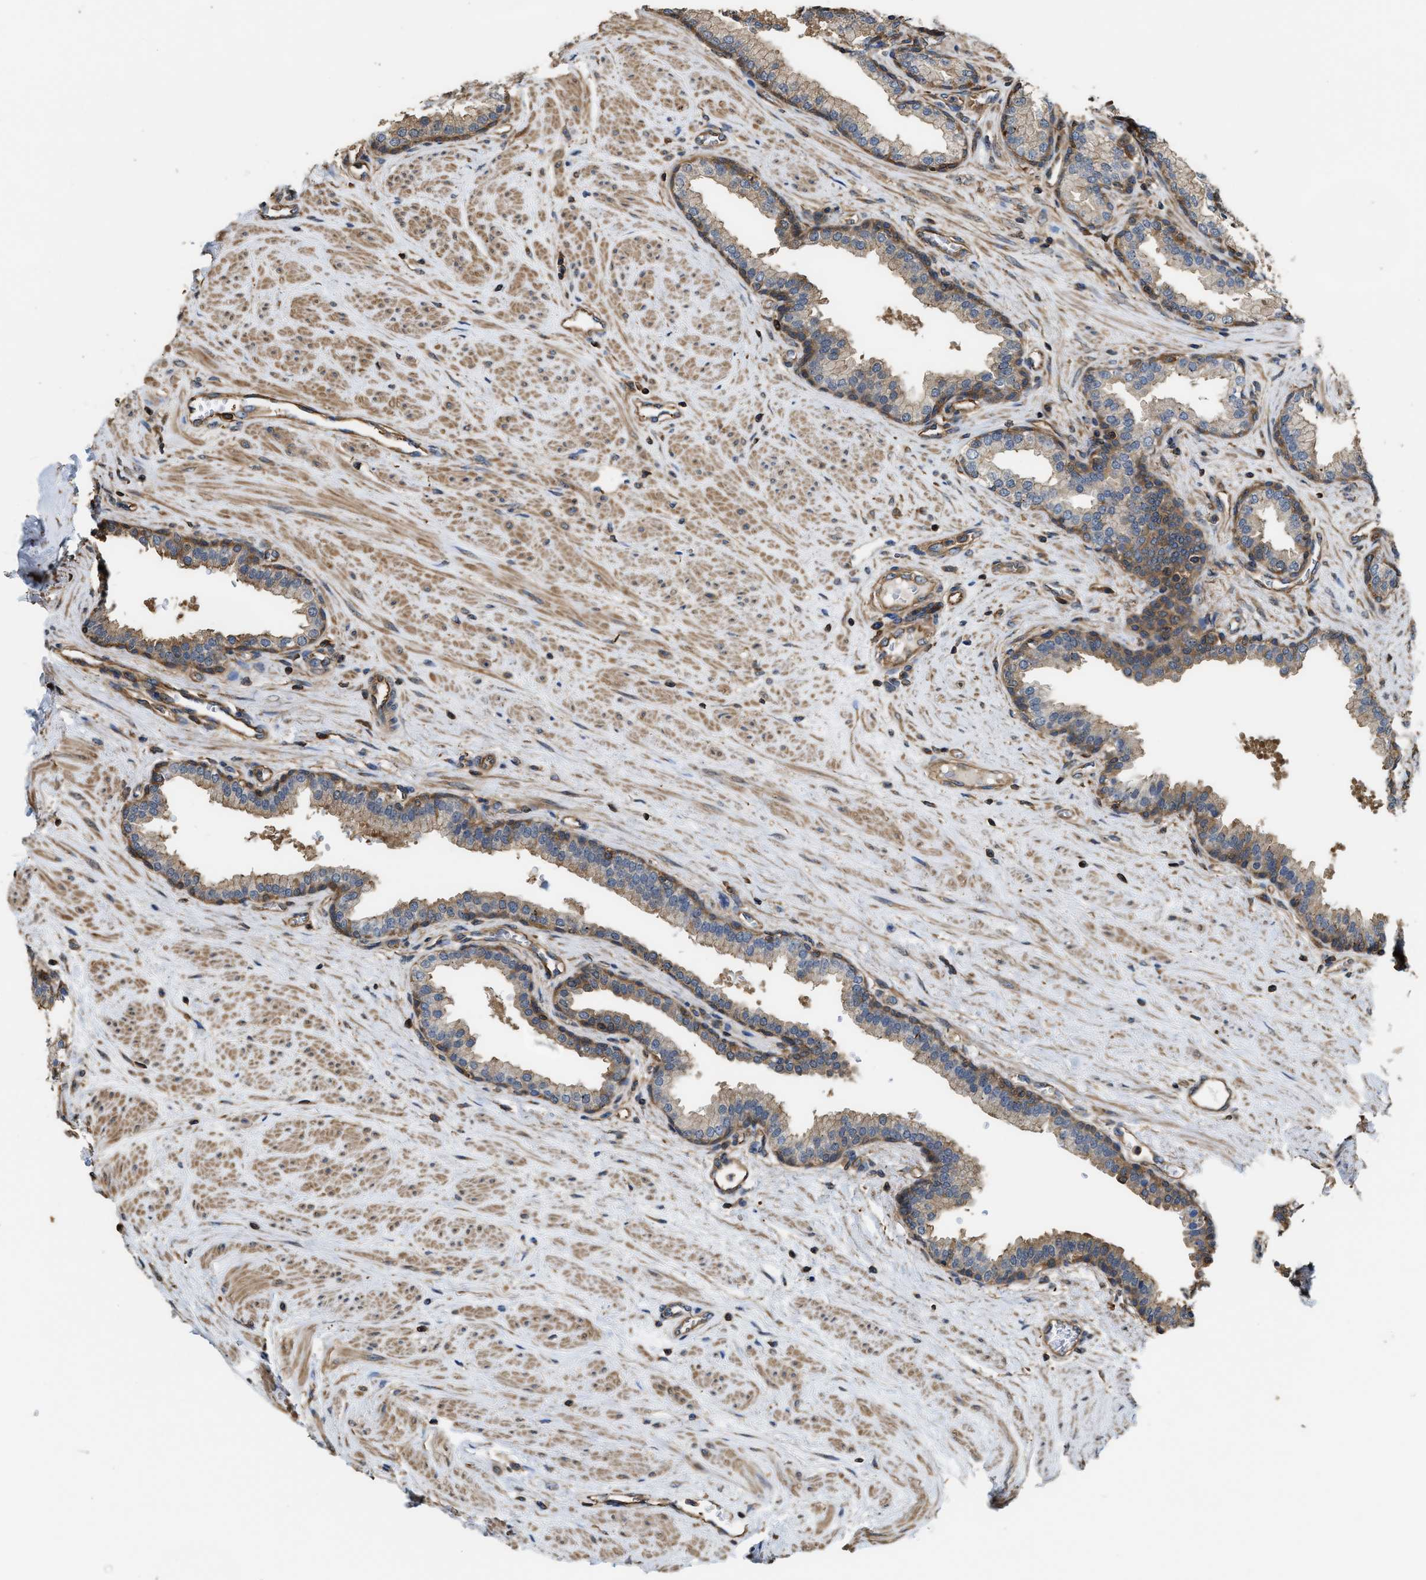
{"staining": {"intensity": "moderate", "quantity": "<25%", "location": "cytoplasmic/membranous"}, "tissue": "prostate", "cell_type": "Glandular cells", "image_type": "normal", "snomed": [{"axis": "morphology", "description": "Normal tissue, NOS"}, {"axis": "topography", "description": "Prostate"}], "caption": "High-power microscopy captured an immunohistochemistry (IHC) photomicrograph of normal prostate, revealing moderate cytoplasmic/membranous positivity in approximately <25% of glandular cells.", "gene": "ATIC", "patient": {"sex": "male", "age": 51}}